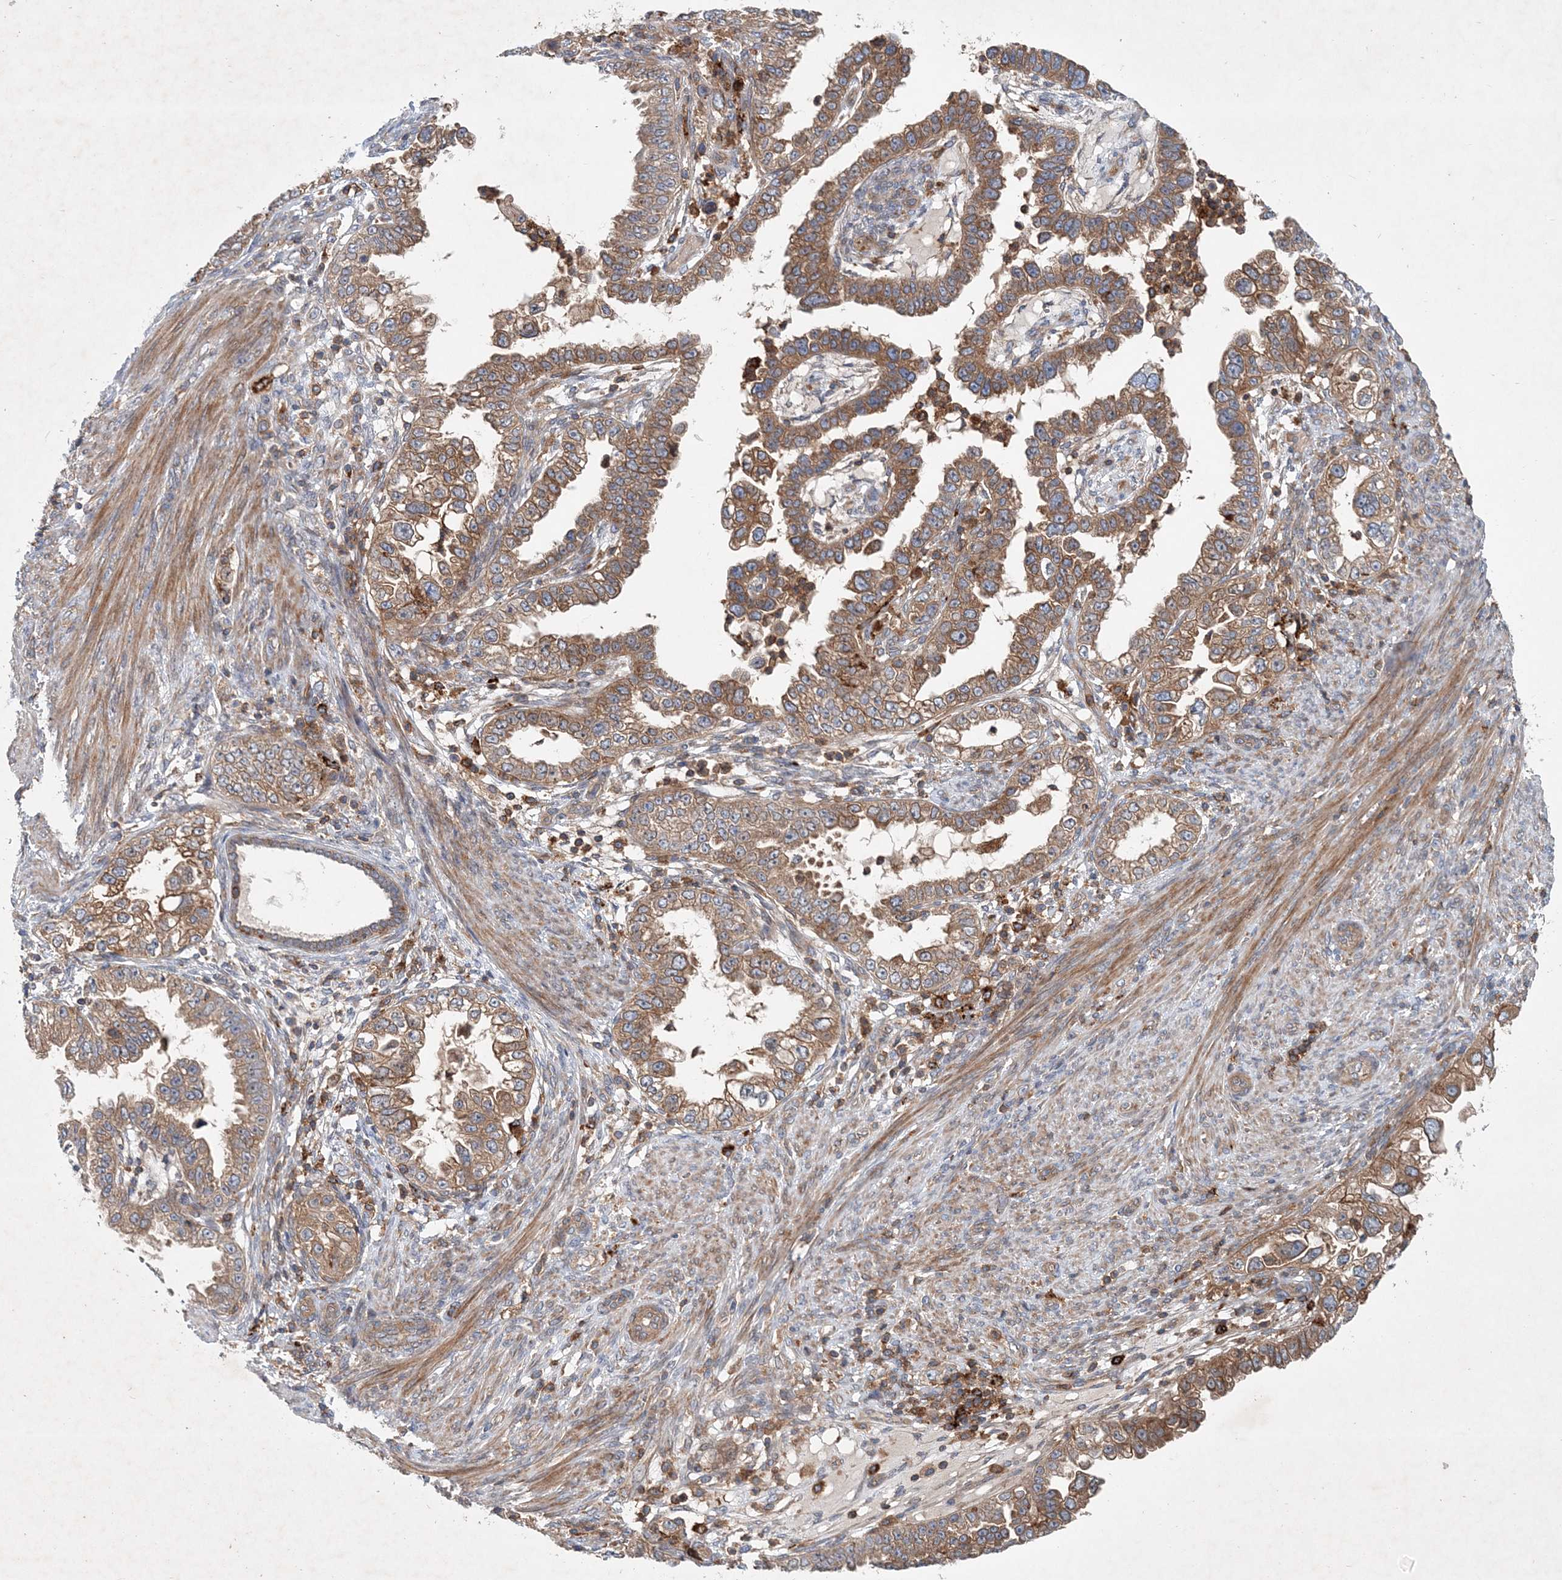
{"staining": {"intensity": "moderate", "quantity": ">75%", "location": "cytoplasmic/membranous"}, "tissue": "endometrial cancer", "cell_type": "Tumor cells", "image_type": "cancer", "snomed": [{"axis": "morphology", "description": "Adenocarcinoma, NOS"}, {"axis": "topography", "description": "Endometrium"}], "caption": "Tumor cells show medium levels of moderate cytoplasmic/membranous staining in about >75% of cells in human endometrial adenocarcinoma.", "gene": "P2RY10", "patient": {"sex": "female", "age": 85}}